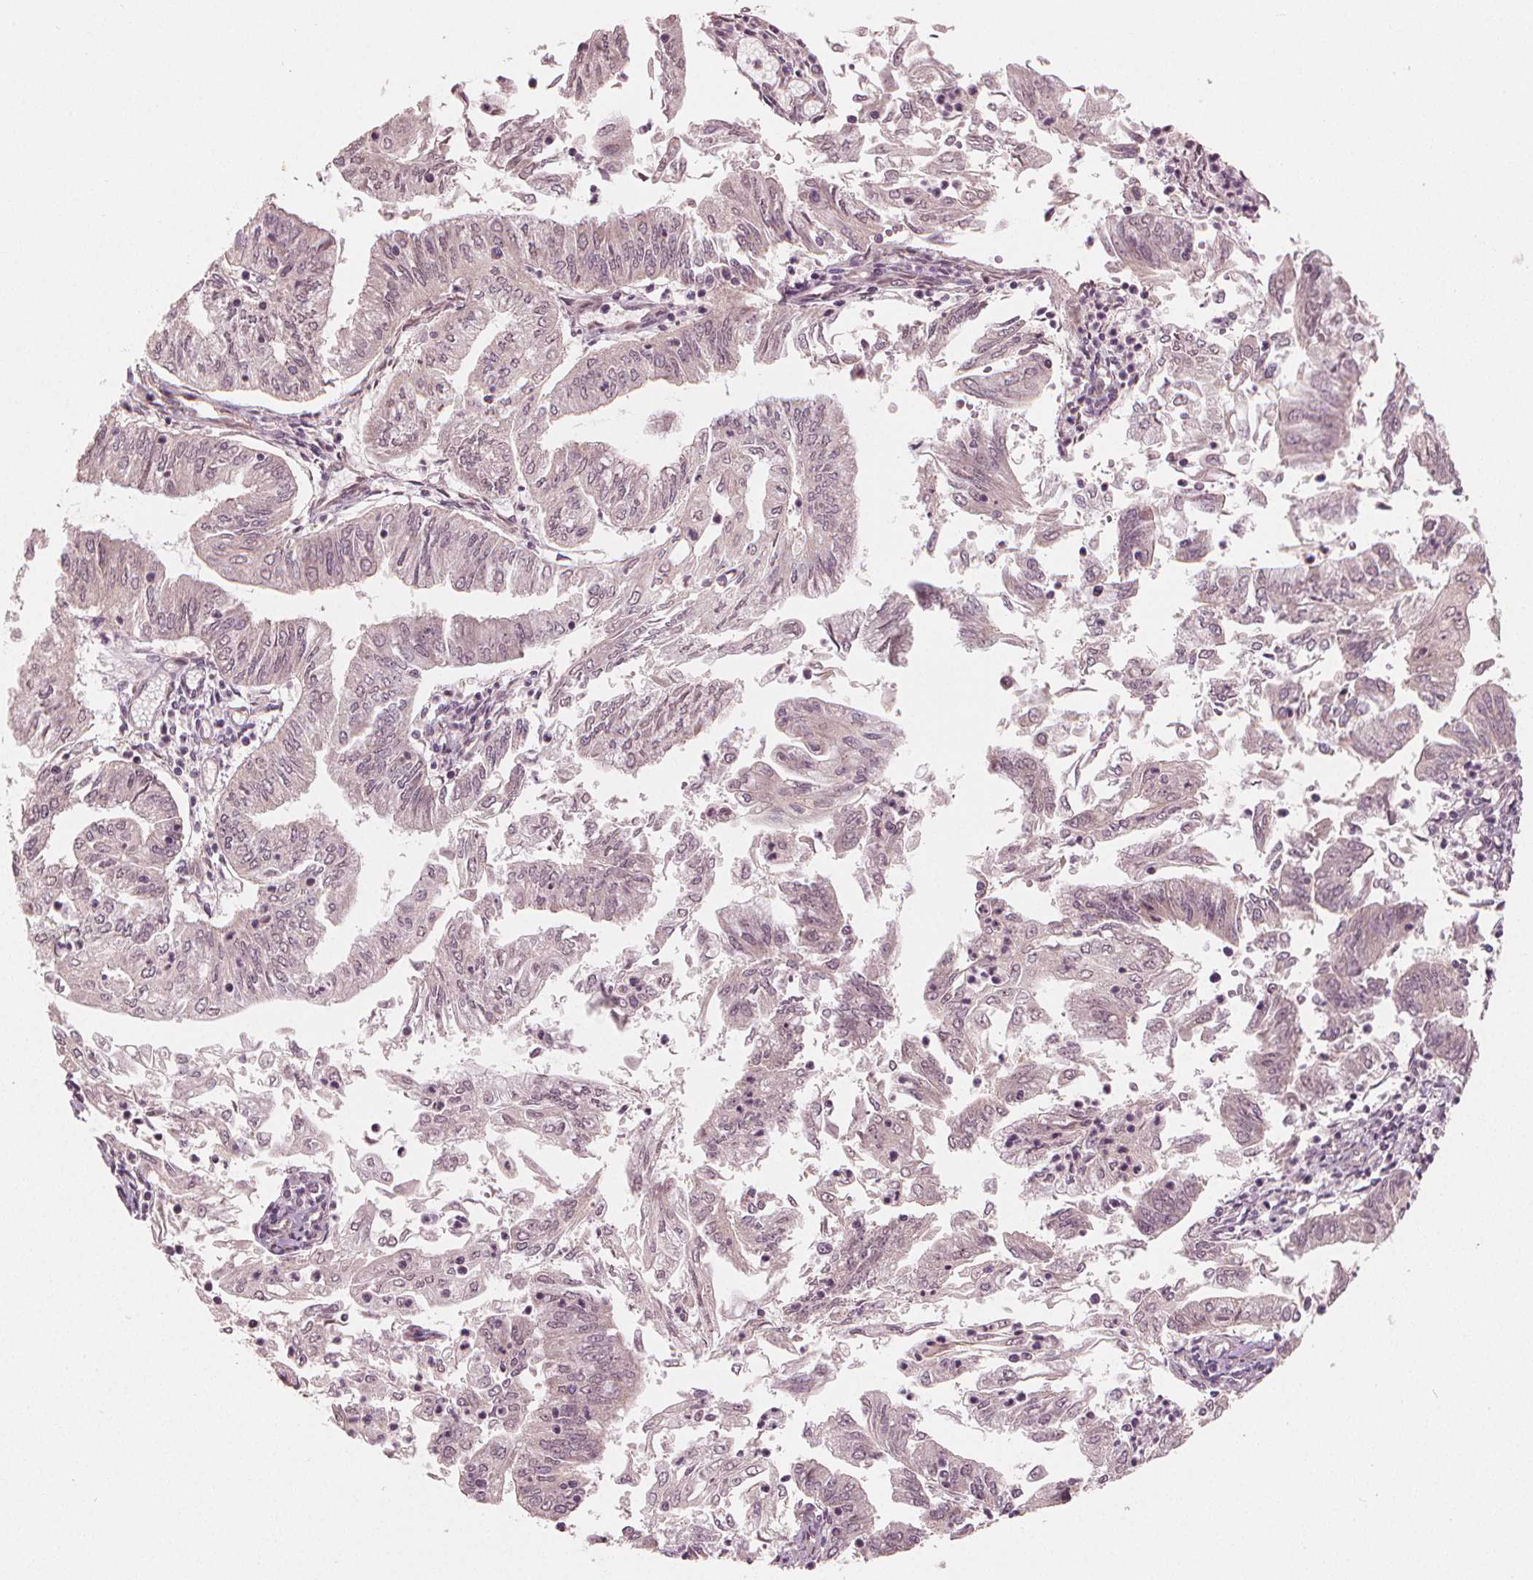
{"staining": {"intensity": "negative", "quantity": "none", "location": "none"}, "tissue": "endometrial cancer", "cell_type": "Tumor cells", "image_type": "cancer", "snomed": [{"axis": "morphology", "description": "Adenocarcinoma, NOS"}, {"axis": "topography", "description": "Endometrium"}], "caption": "IHC of endometrial cancer exhibits no expression in tumor cells.", "gene": "CLBA1", "patient": {"sex": "female", "age": 55}}